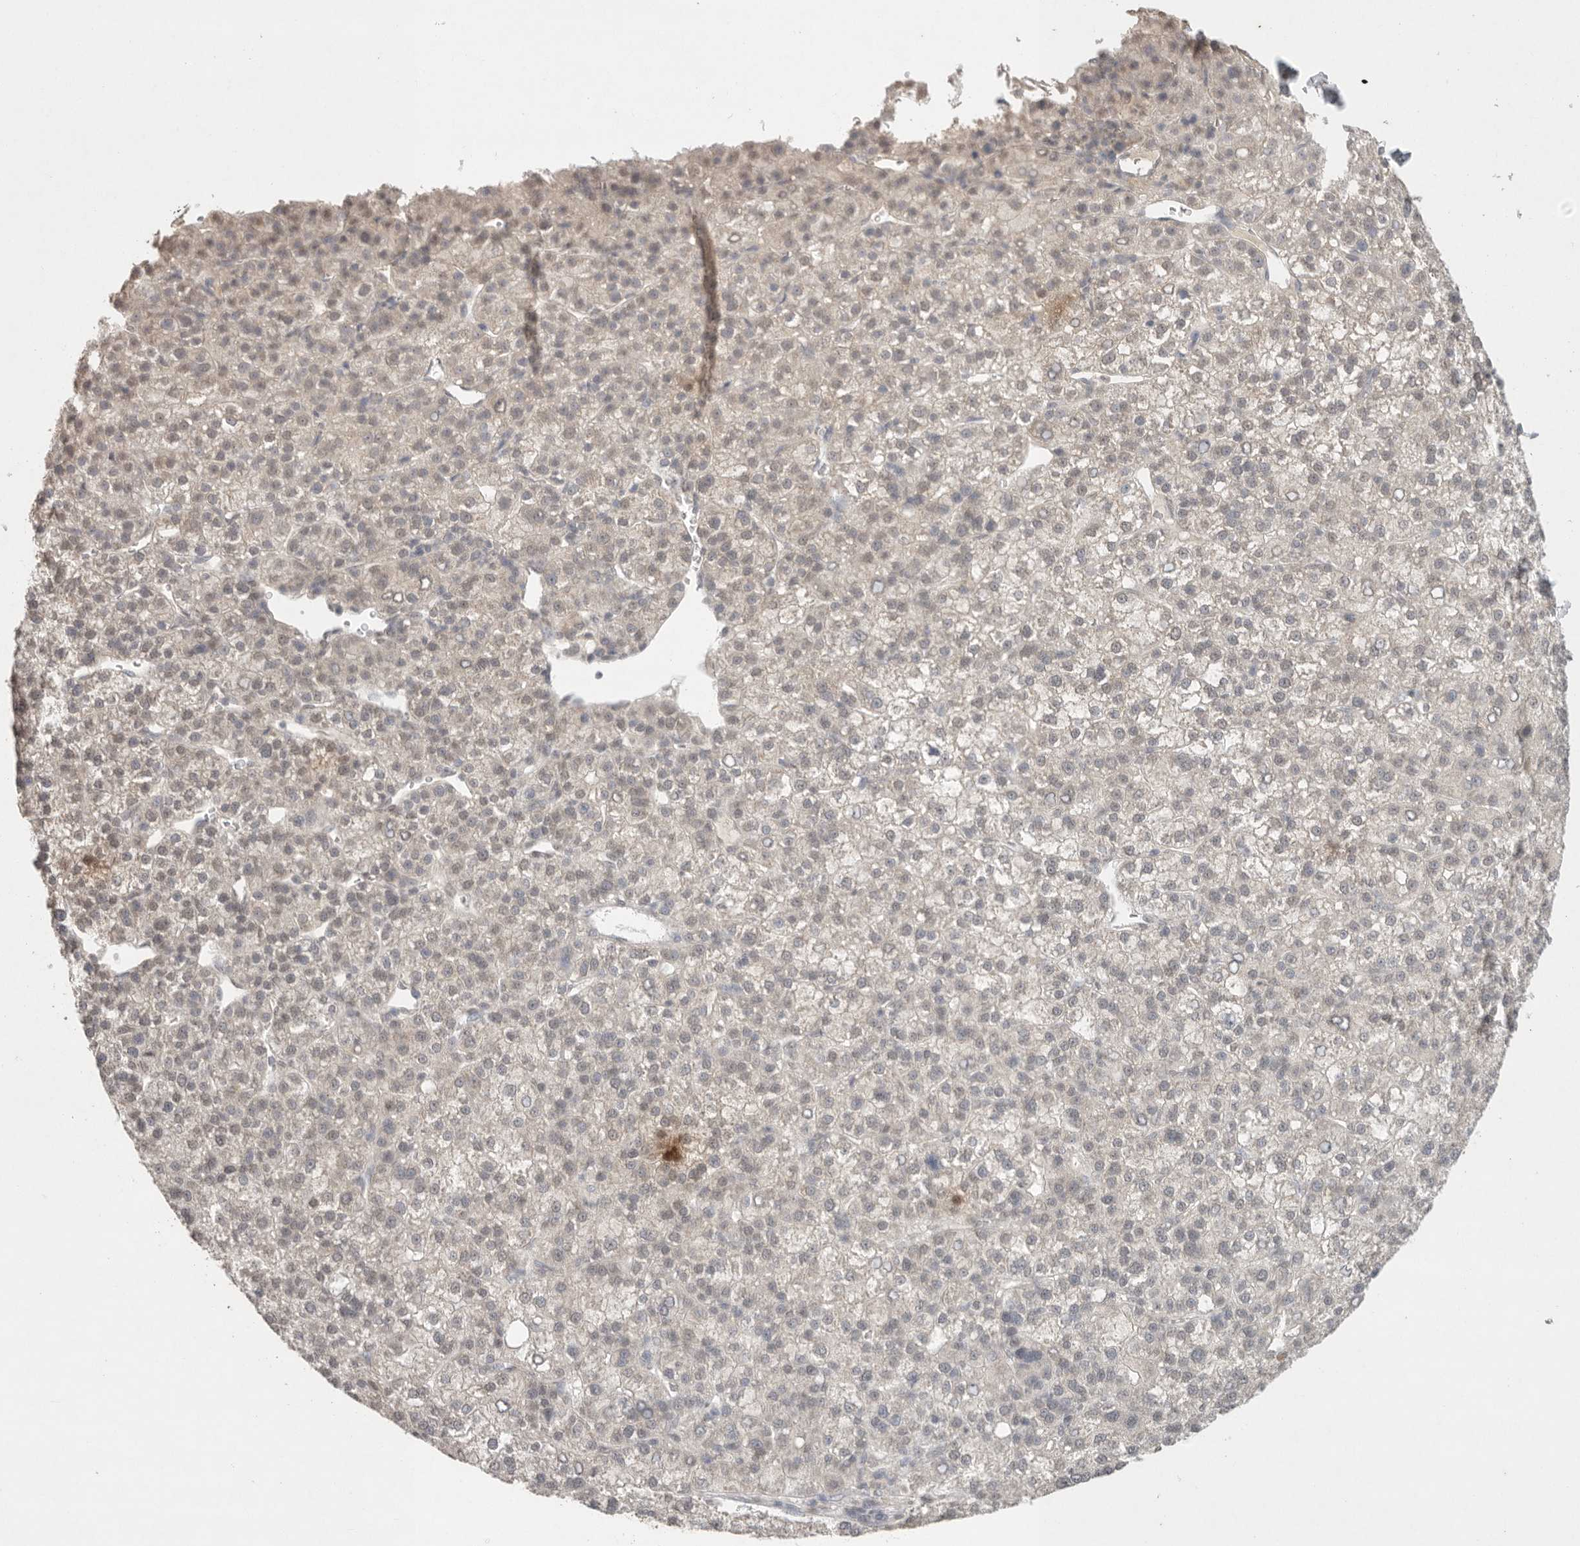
{"staining": {"intensity": "weak", "quantity": "25%-75%", "location": "nuclear"}, "tissue": "liver cancer", "cell_type": "Tumor cells", "image_type": "cancer", "snomed": [{"axis": "morphology", "description": "Carcinoma, Hepatocellular, NOS"}, {"axis": "topography", "description": "Liver"}], "caption": "Liver cancer stained with a protein marker reveals weak staining in tumor cells.", "gene": "KLK5", "patient": {"sex": "female", "age": 58}}